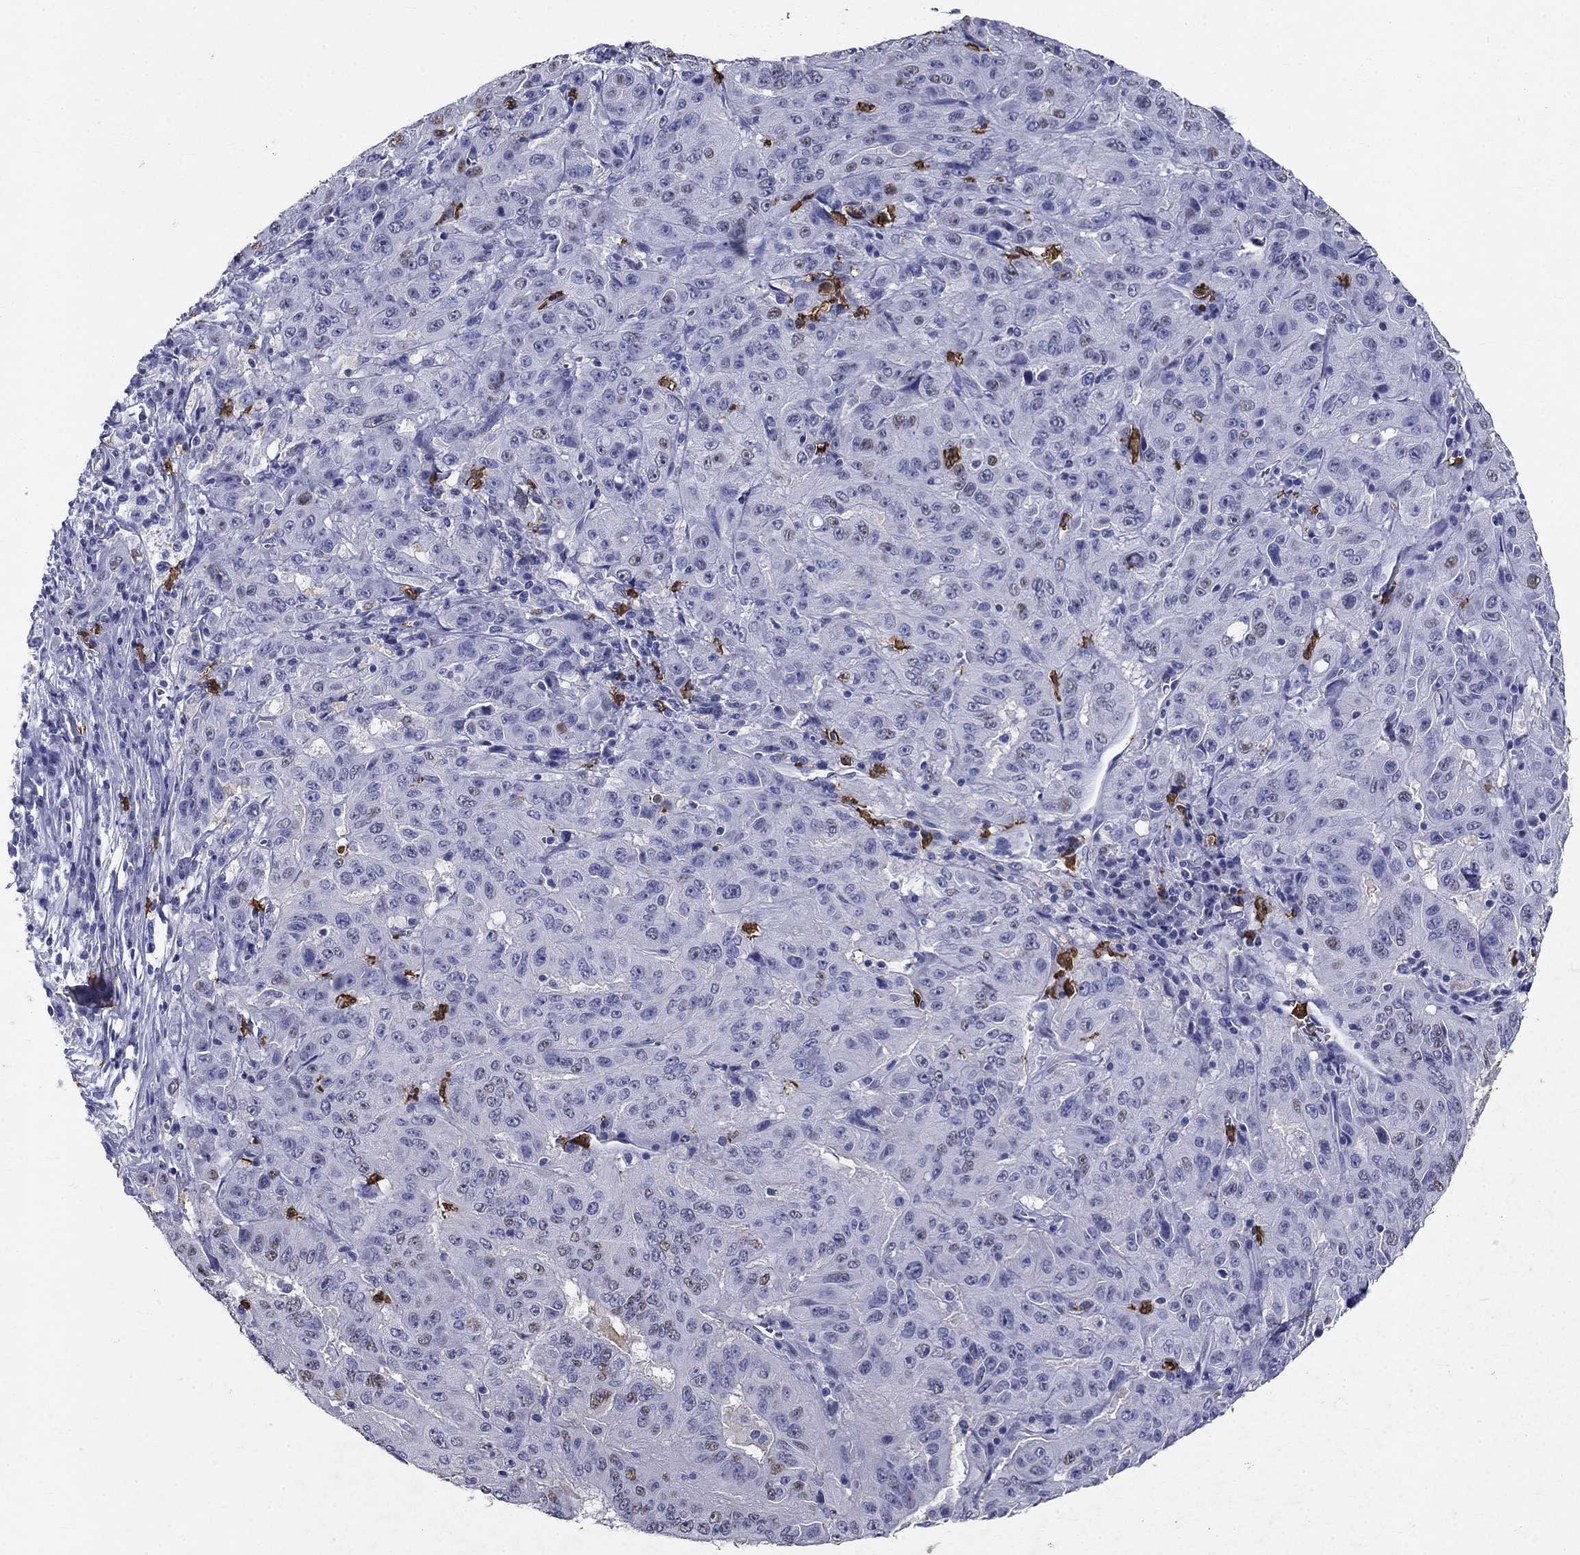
{"staining": {"intensity": "negative", "quantity": "none", "location": "none"}, "tissue": "pancreatic cancer", "cell_type": "Tumor cells", "image_type": "cancer", "snomed": [{"axis": "morphology", "description": "Adenocarcinoma, NOS"}, {"axis": "topography", "description": "Pancreas"}], "caption": "The micrograph displays no staining of tumor cells in pancreatic cancer (adenocarcinoma). (Immunohistochemistry, brightfield microscopy, high magnification).", "gene": "IGSF8", "patient": {"sex": "male", "age": 63}}